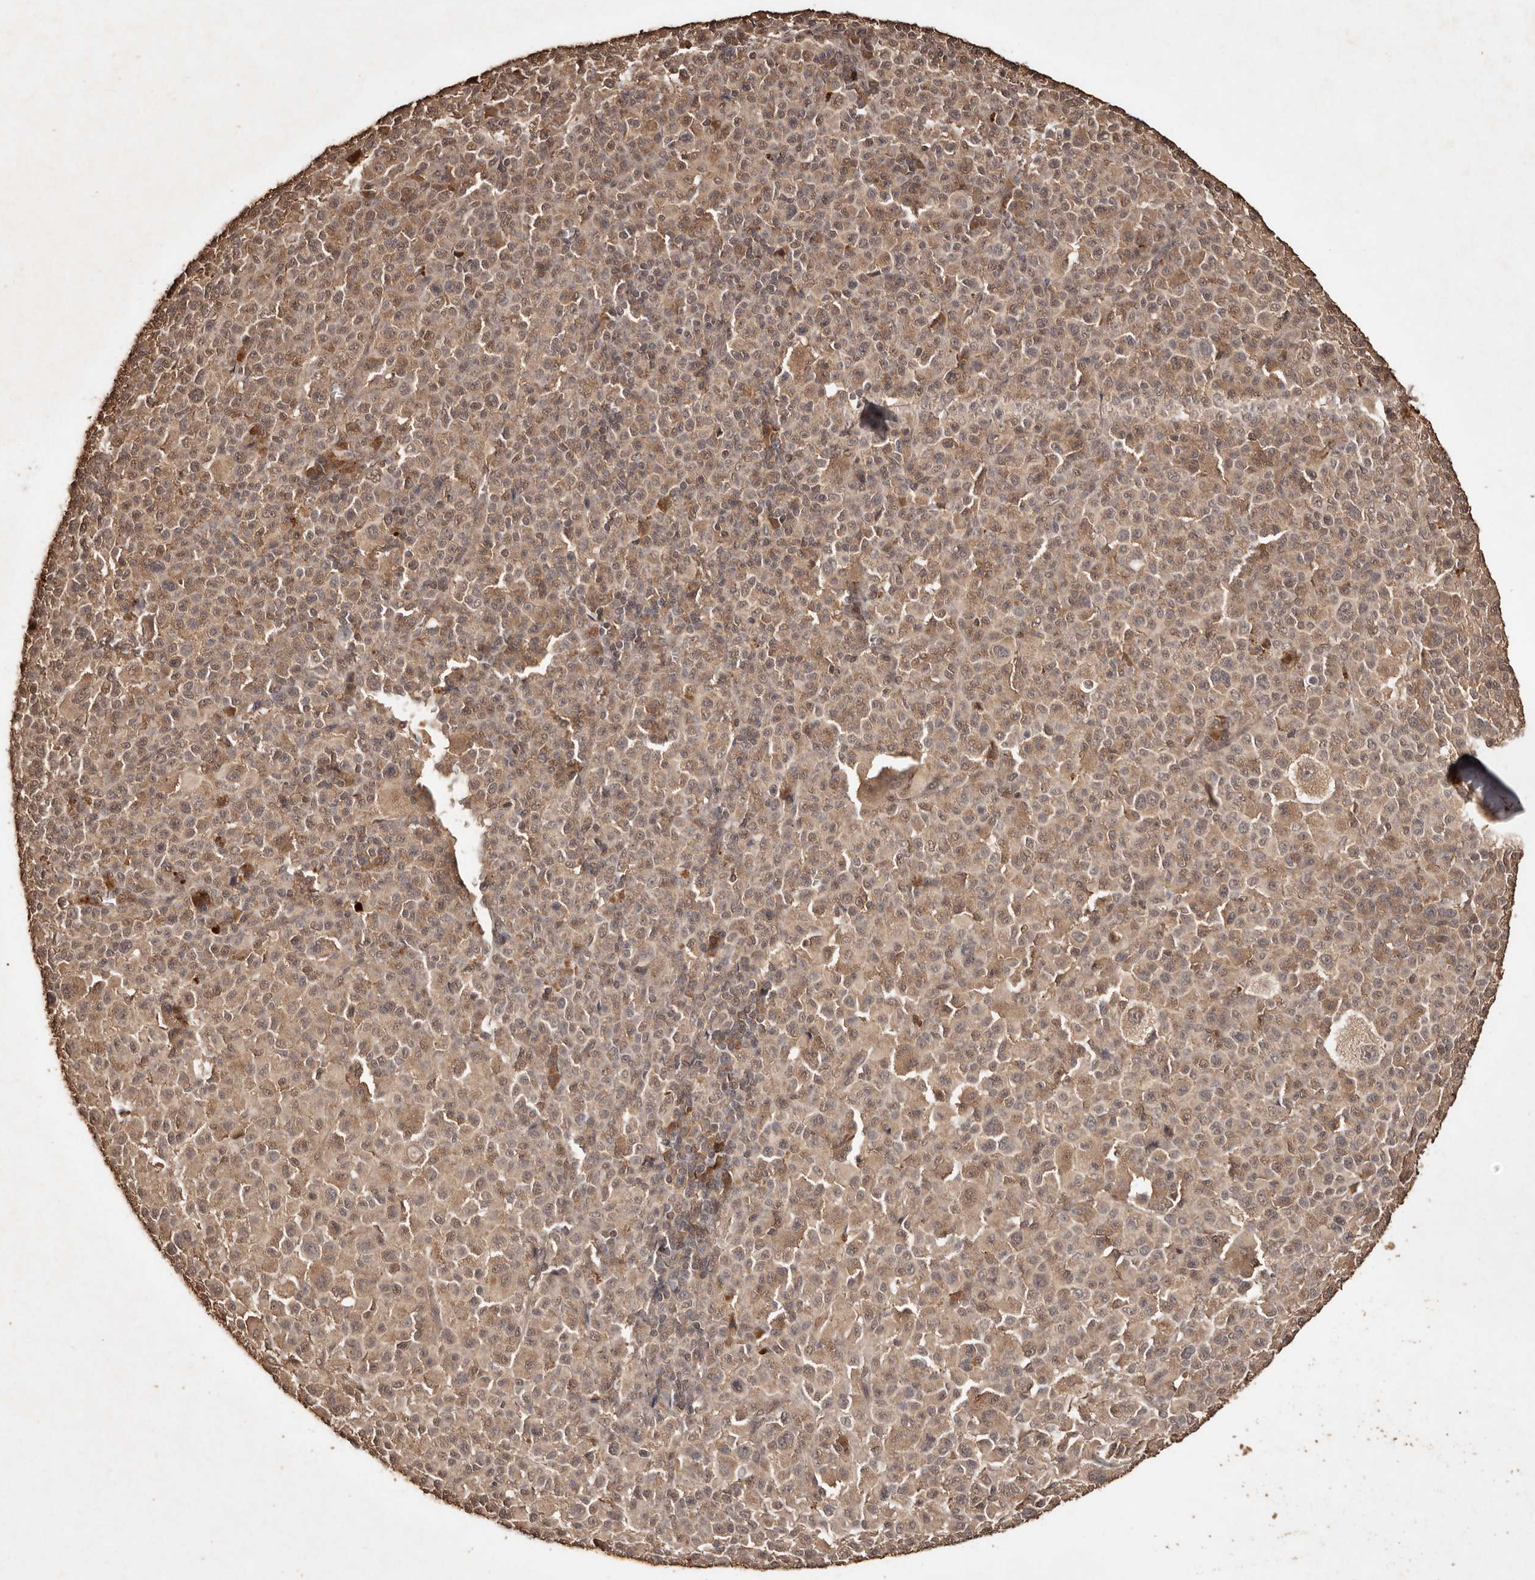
{"staining": {"intensity": "weak", "quantity": ">75%", "location": "cytoplasmic/membranous"}, "tissue": "melanoma", "cell_type": "Tumor cells", "image_type": "cancer", "snomed": [{"axis": "morphology", "description": "Malignant melanoma, Metastatic site"}, {"axis": "topography", "description": "Skin"}], "caption": "A high-resolution histopathology image shows immunohistochemistry staining of malignant melanoma (metastatic site), which demonstrates weak cytoplasmic/membranous expression in about >75% of tumor cells. Nuclei are stained in blue.", "gene": "PKDCC", "patient": {"sex": "female", "age": 74}}